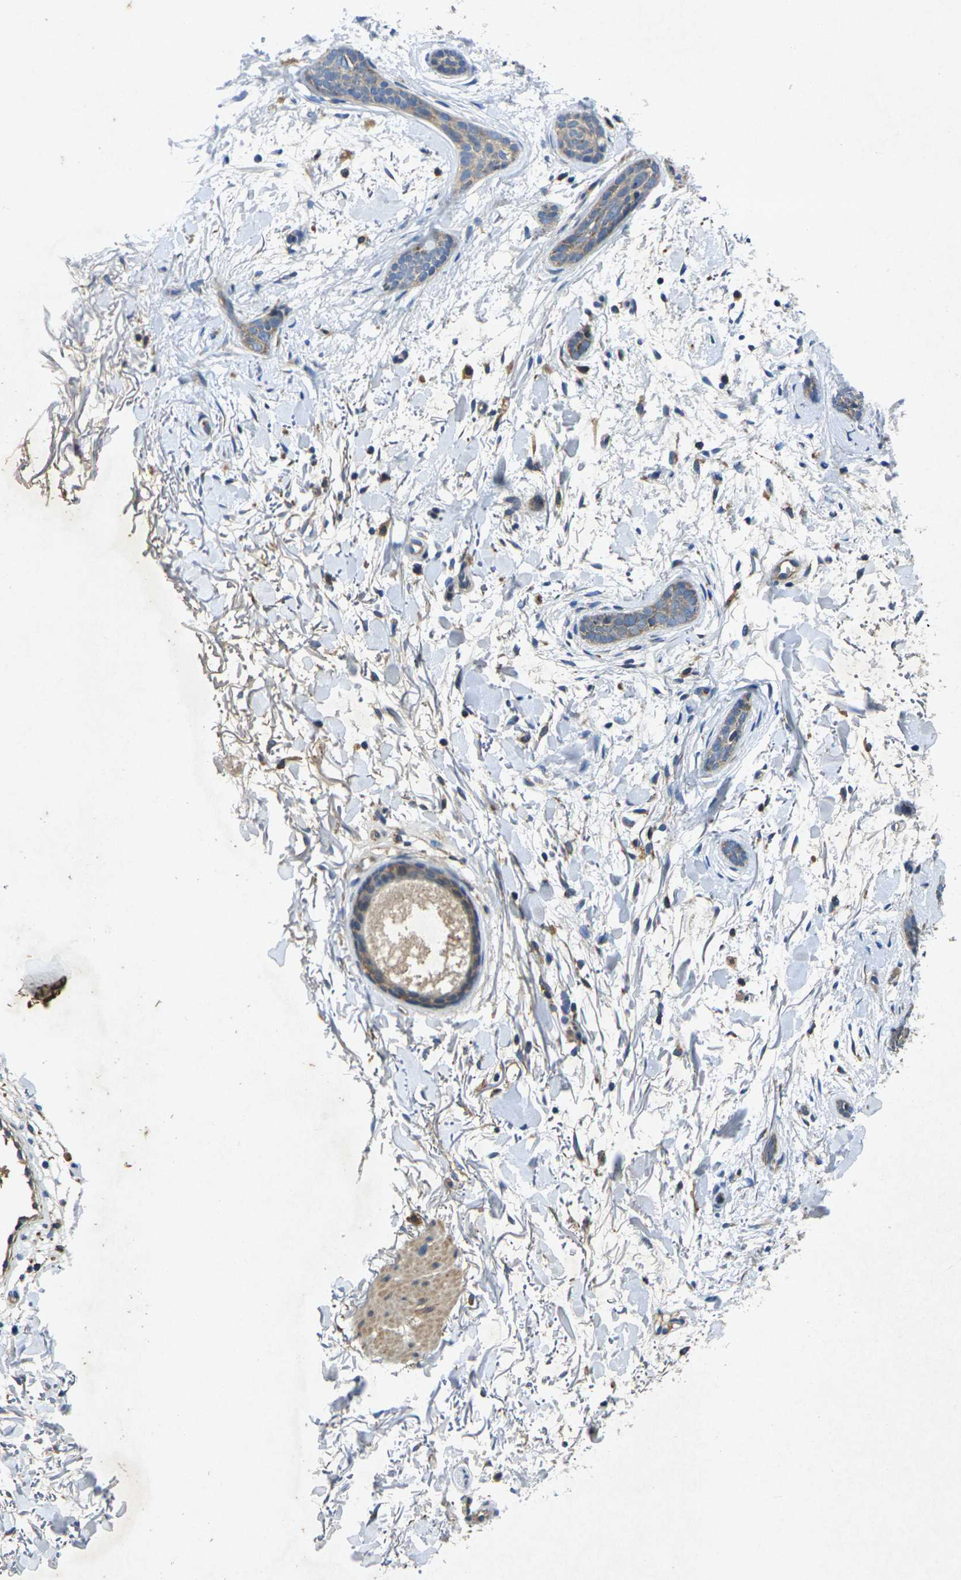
{"staining": {"intensity": "weak", "quantity": ">75%", "location": "cytoplasmic/membranous"}, "tissue": "skin cancer", "cell_type": "Tumor cells", "image_type": "cancer", "snomed": [{"axis": "morphology", "description": "Basal cell carcinoma"}, {"axis": "morphology", "description": "Adnexal tumor, benign"}, {"axis": "topography", "description": "Skin"}], "caption": "A brown stain shows weak cytoplasmic/membranous positivity of a protein in human skin cancer (basal cell carcinoma) tumor cells.", "gene": "KIF1B", "patient": {"sex": "female", "age": 42}}